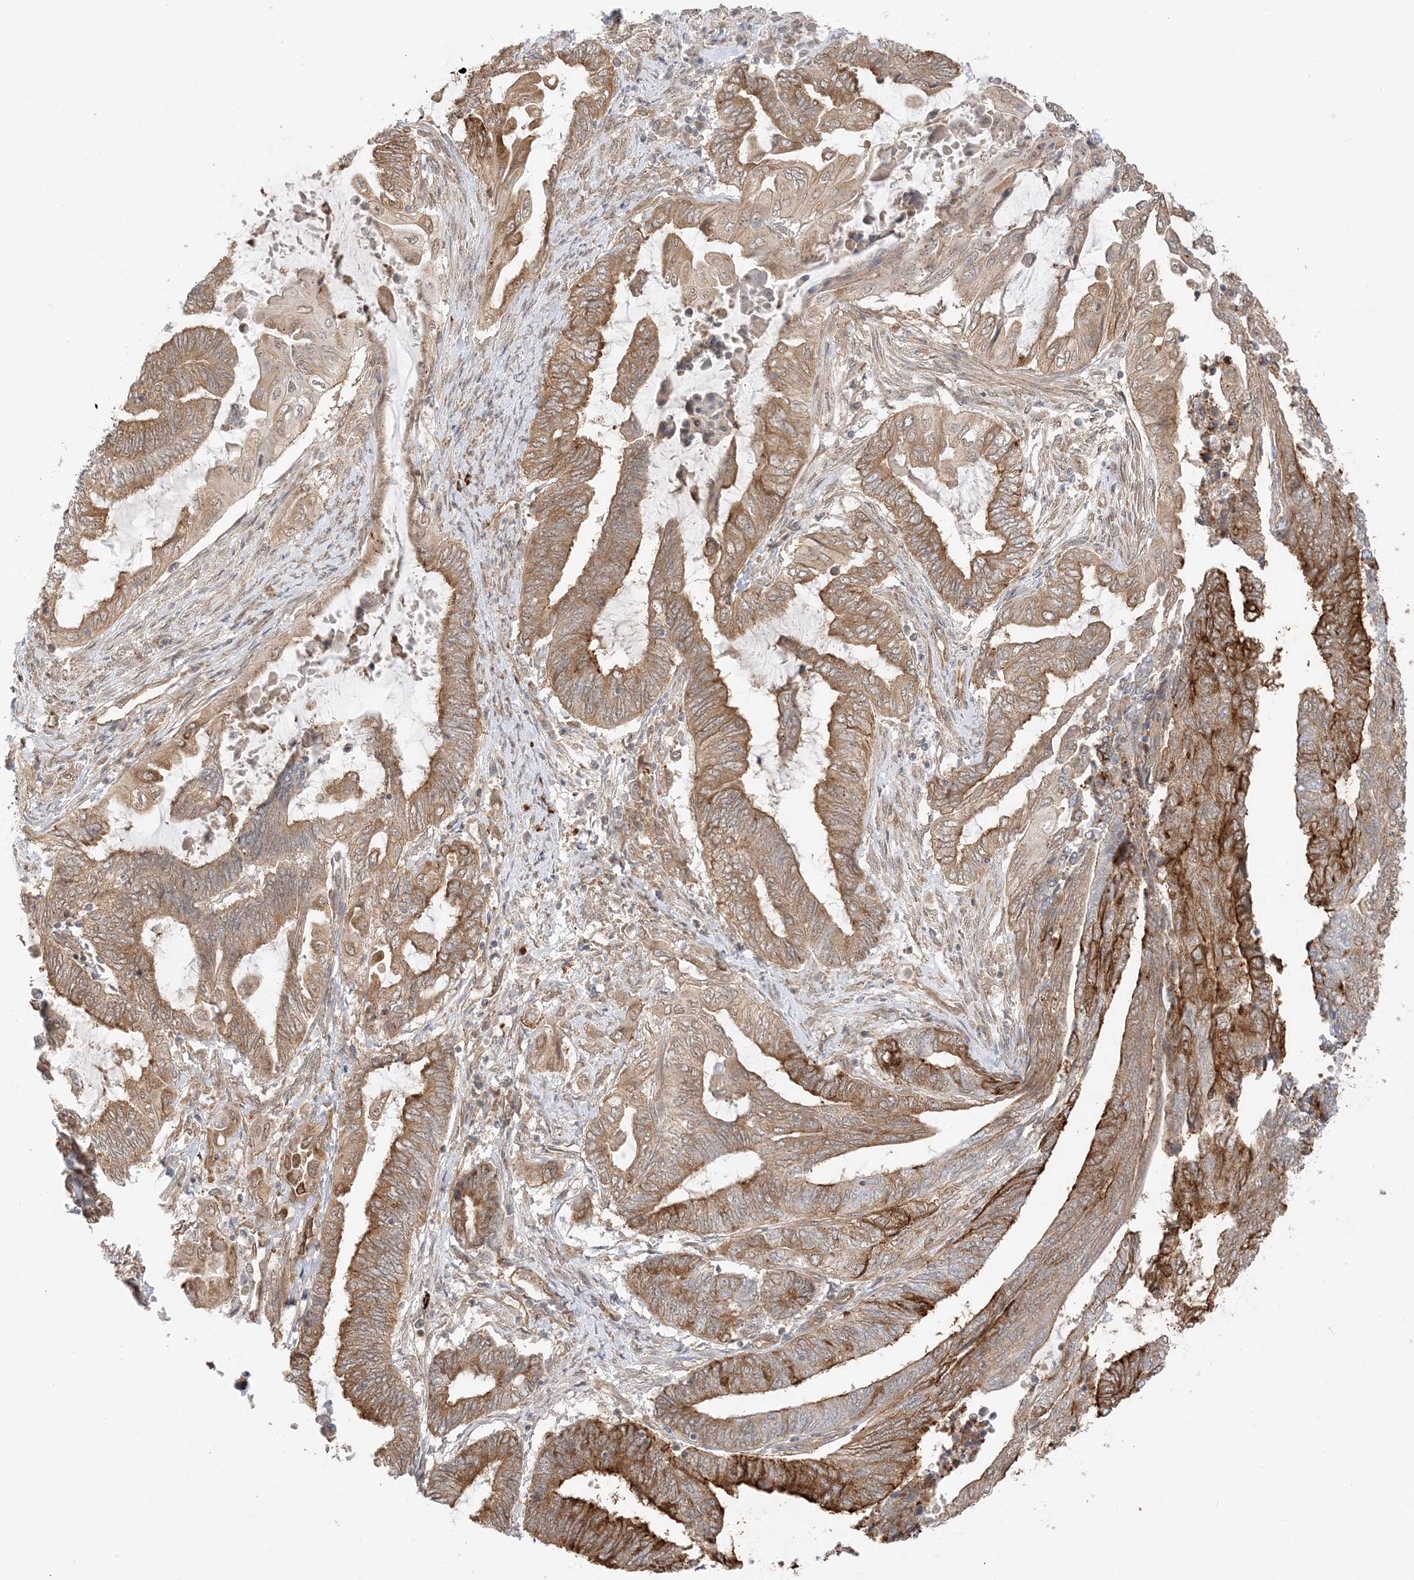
{"staining": {"intensity": "moderate", "quantity": ">75%", "location": "cytoplasmic/membranous"}, "tissue": "endometrial cancer", "cell_type": "Tumor cells", "image_type": "cancer", "snomed": [{"axis": "morphology", "description": "Adenocarcinoma, NOS"}, {"axis": "topography", "description": "Uterus"}, {"axis": "topography", "description": "Endometrium"}], "caption": "The photomicrograph demonstrates immunohistochemical staining of endometrial cancer. There is moderate cytoplasmic/membranous expression is identified in about >75% of tumor cells.", "gene": "UBAP2L", "patient": {"sex": "female", "age": 70}}